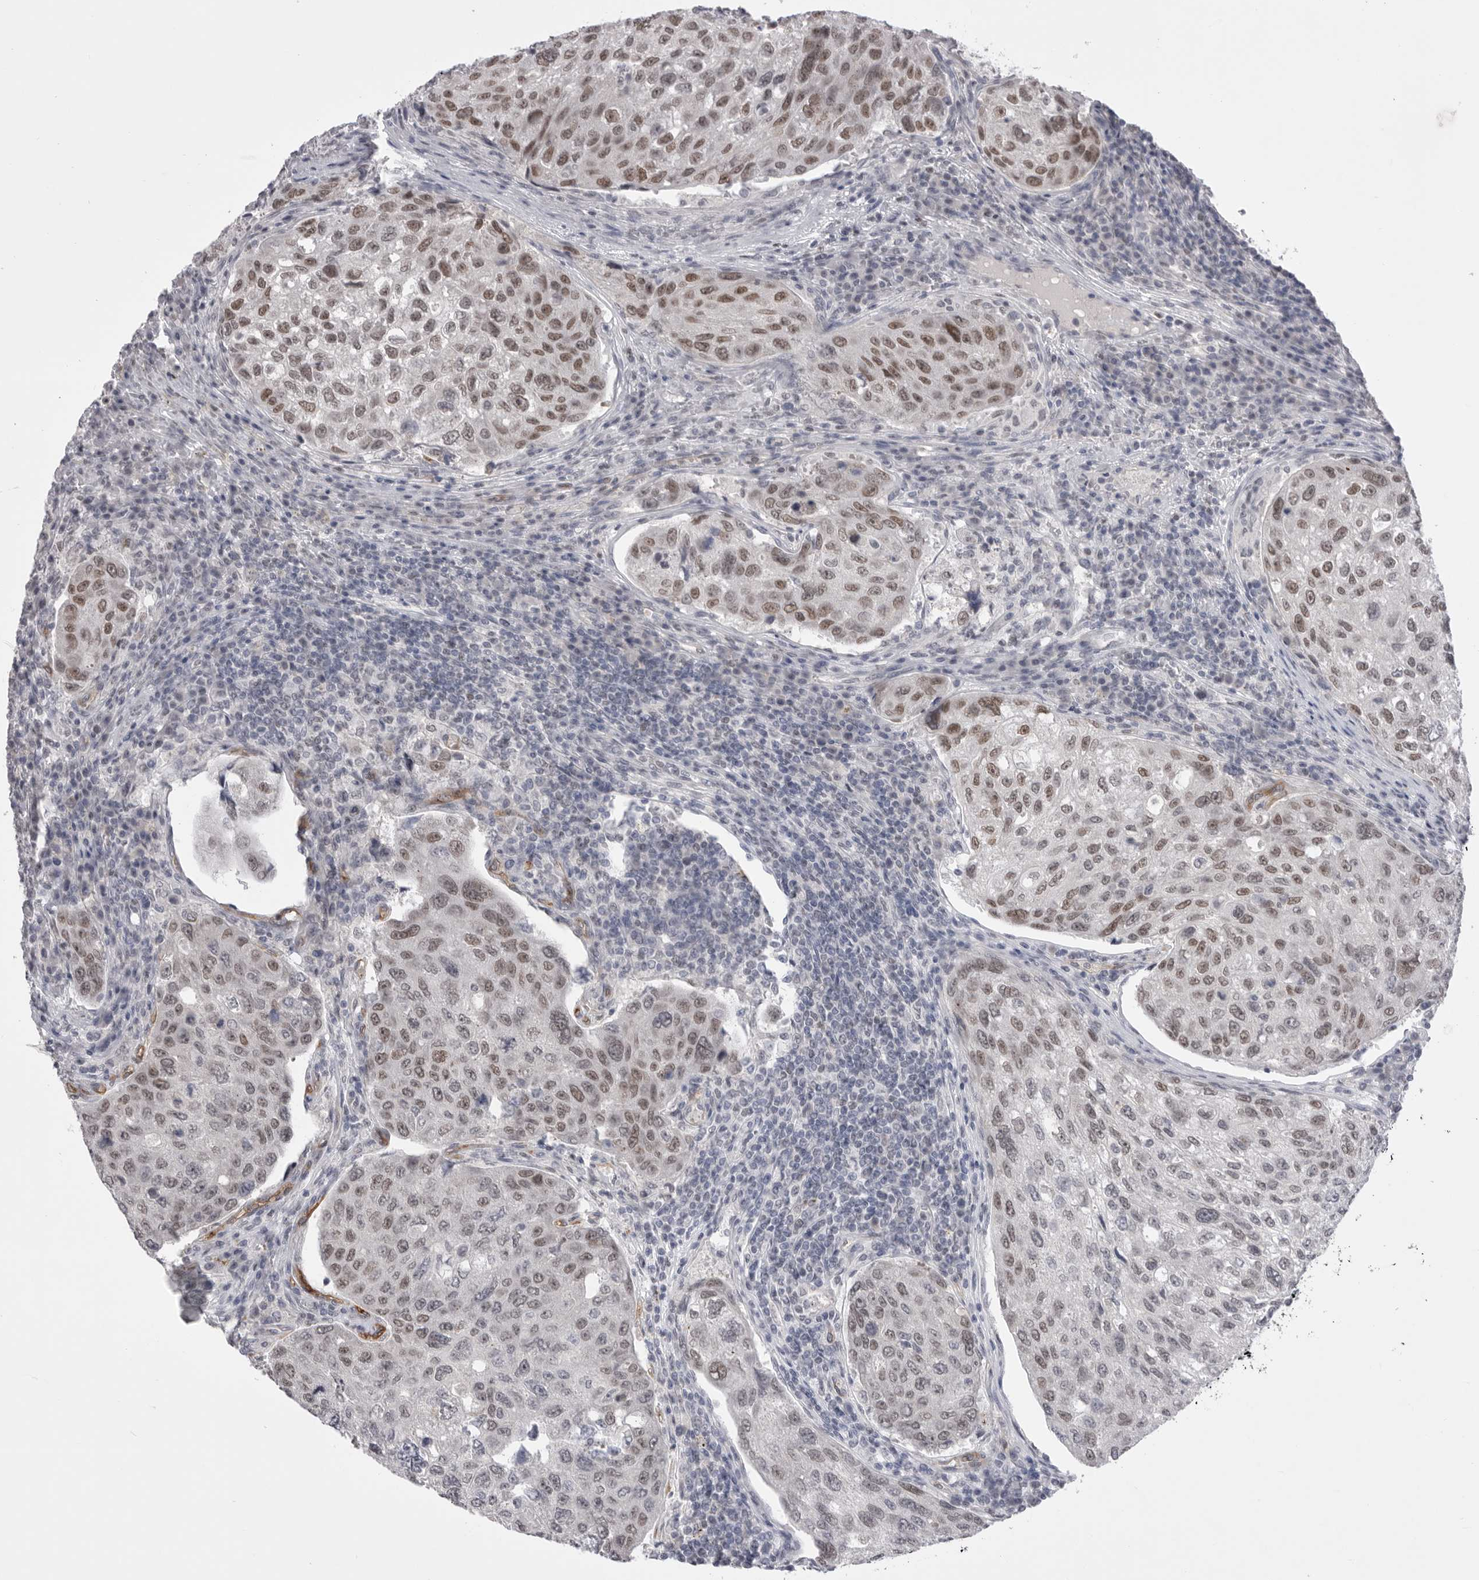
{"staining": {"intensity": "strong", "quantity": "25%-75%", "location": "nuclear"}, "tissue": "urothelial cancer", "cell_type": "Tumor cells", "image_type": "cancer", "snomed": [{"axis": "morphology", "description": "Urothelial carcinoma, High grade"}, {"axis": "topography", "description": "Lymph node"}, {"axis": "topography", "description": "Urinary bladder"}], "caption": "Urothelial cancer stained for a protein (brown) exhibits strong nuclear positive expression in about 25%-75% of tumor cells.", "gene": "ZBTB7B", "patient": {"sex": "male", "age": 51}}